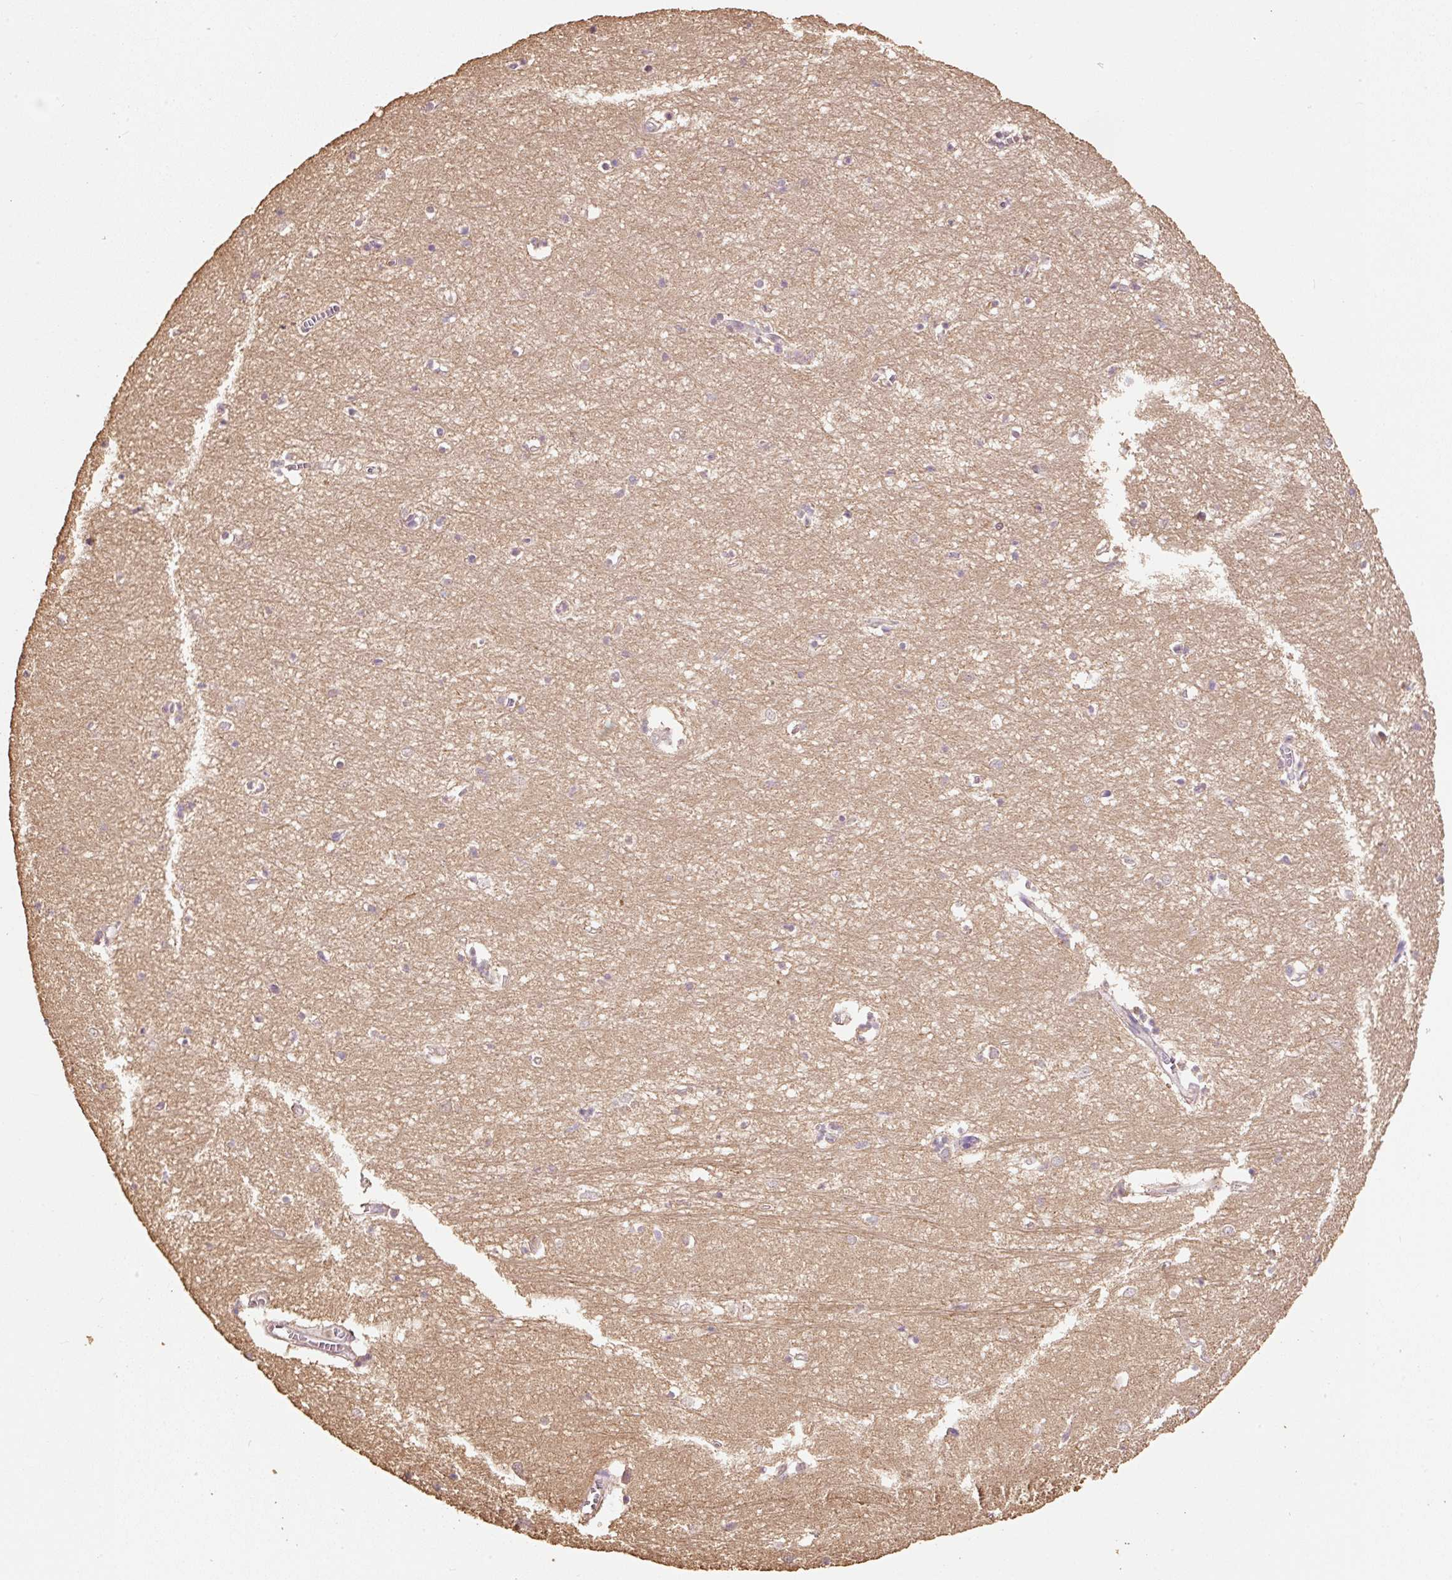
{"staining": {"intensity": "negative", "quantity": "none", "location": "none"}, "tissue": "hippocampus", "cell_type": "Glial cells", "image_type": "normal", "snomed": [{"axis": "morphology", "description": "Normal tissue, NOS"}, {"axis": "topography", "description": "Hippocampus"}], "caption": "DAB (3,3'-diaminobenzidine) immunohistochemical staining of unremarkable human hippocampus shows no significant staining in glial cells.", "gene": "HERC2", "patient": {"sex": "female", "age": 64}}